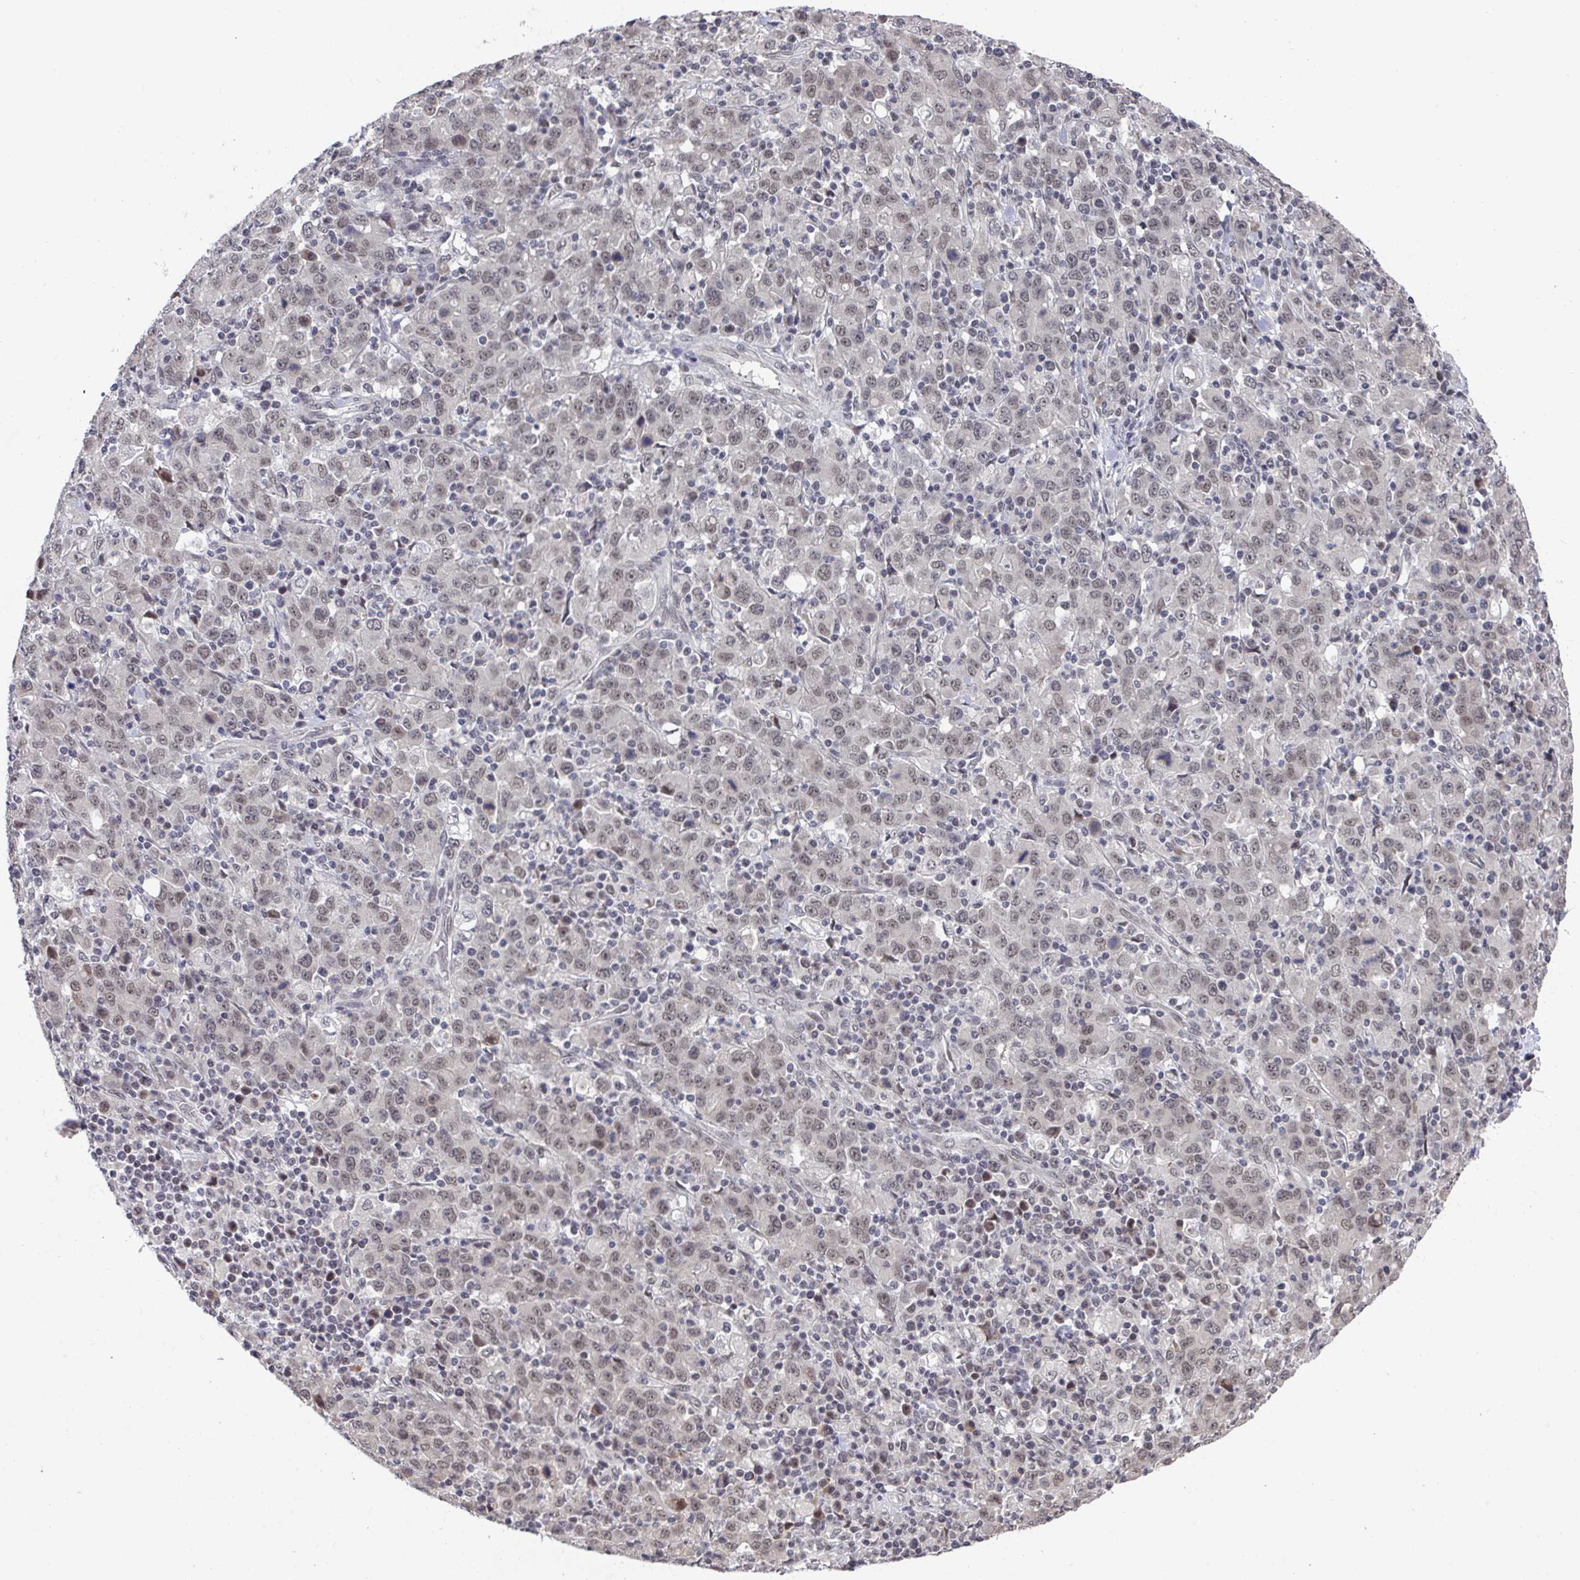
{"staining": {"intensity": "weak", "quantity": ">75%", "location": "nuclear"}, "tissue": "stomach cancer", "cell_type": "Tumor cells", "image_type": "cancer", "snomed": [{"axis": "morphology", "description": "Adenocarcinoma, NOS"}, {"axis": "topography", "description": "Stomach, upper"}], "caption": "Immunohistochemistry (IHC) of stomach cancer shows low levels of weak nuclear expression in about >75% of tumor cells.", "gene": "JMJD1C", "patient": {"sex": "male", "age": 69}}